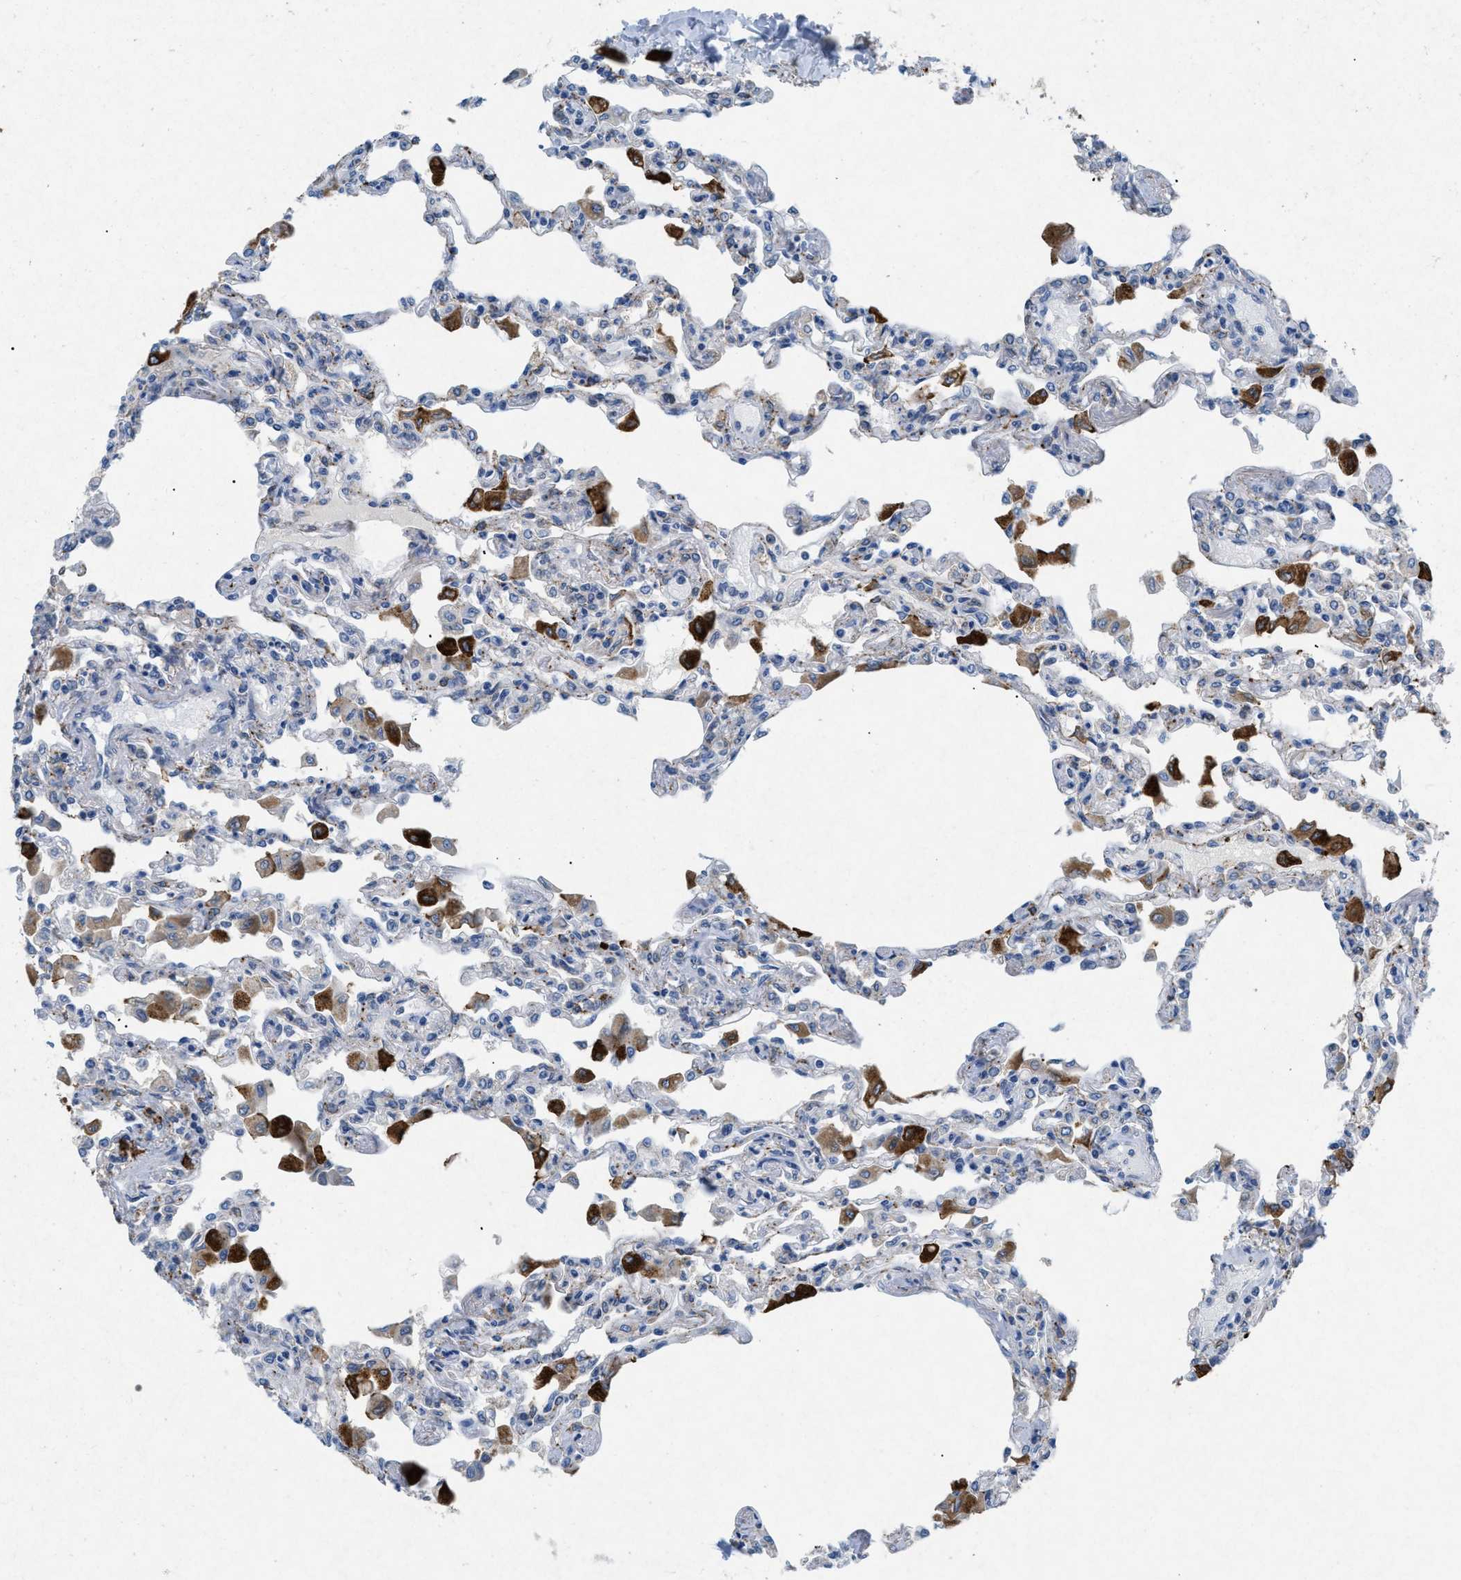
{"staining": {"intensity": "negative", "quantity": "none", "location": "none"}, "tissue": "lung", "cell_type": "Alveolar cells", "image_type": "normal", "snomed": [{"axis": "morphology", "description": "Normal tissue, NOS"}, {"axis": "topography", "description": "Bronchus"}, {"axis": "topography", "description": "Lung"}], "caption": "Human lung stained for a protein using IHC shows no staining in alveolar cells.", "gene": "TASOR", "patient": {"sex": "female", "age": 49}}